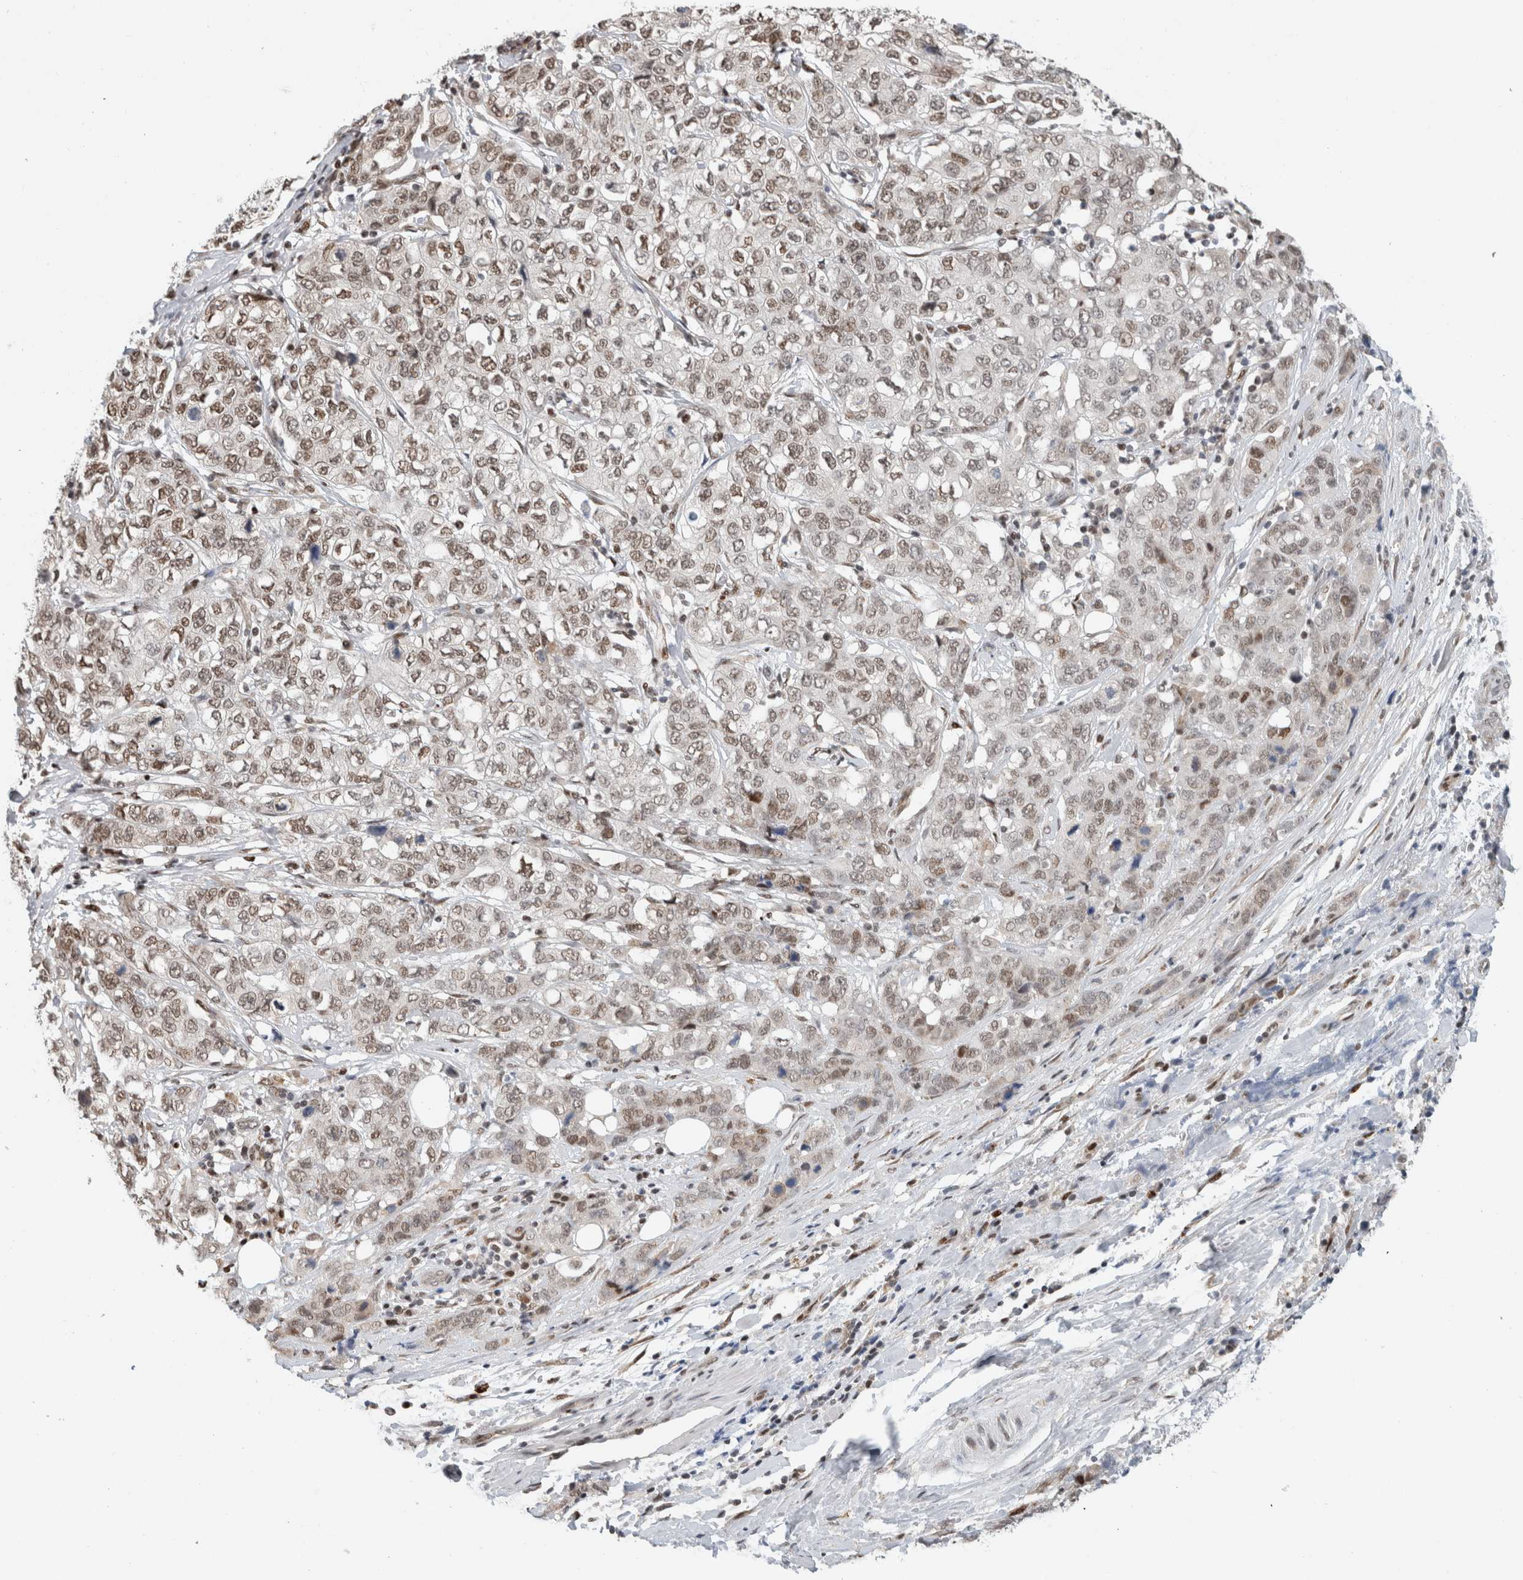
{"staining": {"intensity": "weak", "quantity": ">75%", "location": "nuclear"}, "tissue": "stomach cancer", "cell_type": "Tumor cells", "image_type": "cancer", "snomed": [{"axis": "morphology", "description": "Adenocarcinoma, NOS"}, {"axis": "topography", "description": "Stomach"}], "caption": "Adenocarcinoma (stomach) stained with DAB (3,3'-diaminobenzidine) IHC displays low levels of weak nuclear staining in approximately >75% of tumor cells.", "gene": "HNRNPR", "patient": {"sex": "male", "age": 48}}